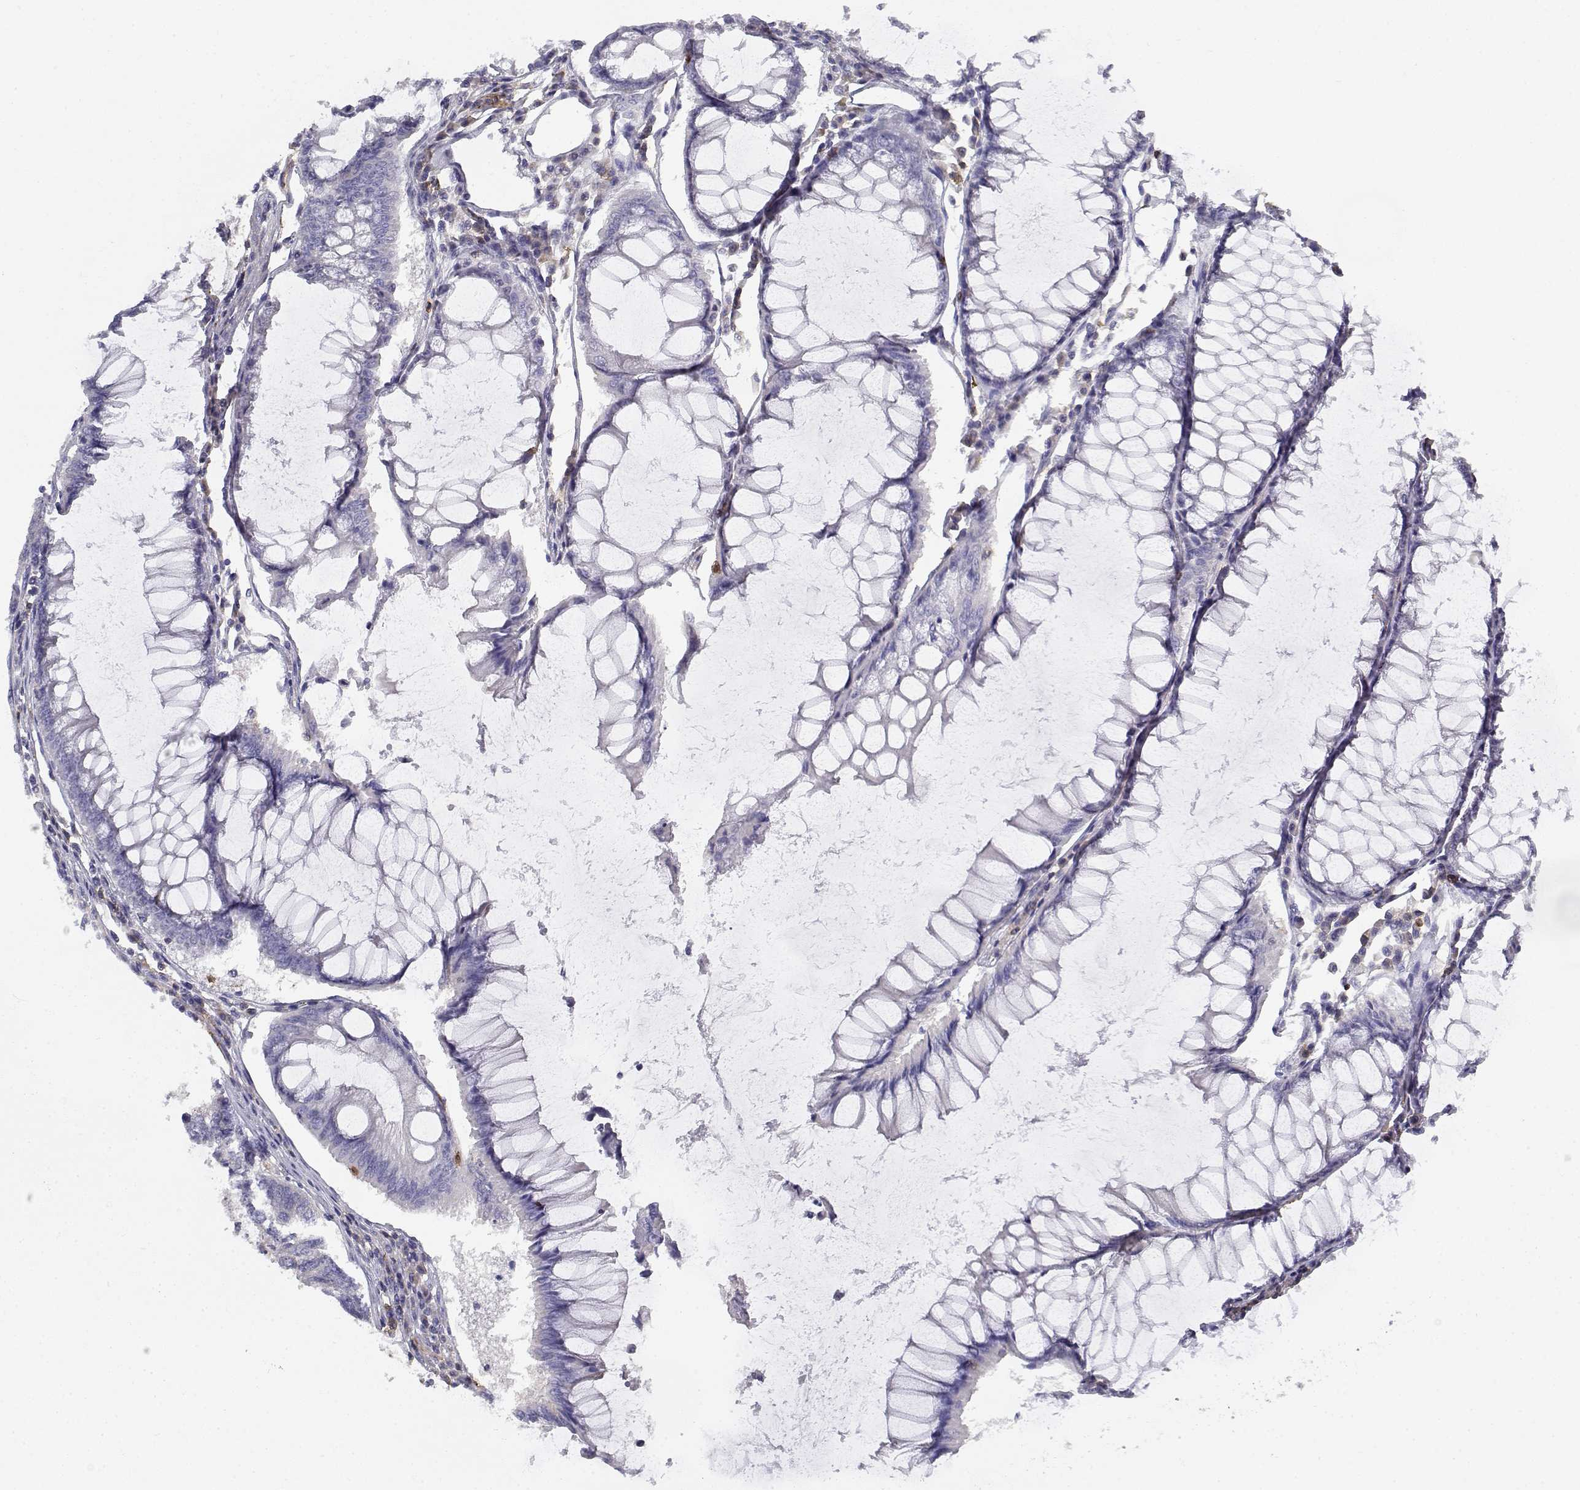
{"staining": {"intensity": "negative", "quantity": "none", "location": "none"}, "tissue": "colorectal cancer", "cell_type": "Tumor cells", "image_type": "cancer", "snomed": [{"axis": "morphology", "description": "Adenocarcinoma, NOS"}, {"axis": "topography", "description": "Colon"}], "caption": "The image displays no staining of tumor cells in adenocarcinoma (colorectal). (Stains: DAB immunohistochemistry with hematoxylin counter stain, Microscopy: brightfield microscopy at high magnification).", "gene": "ADA", "patient": {"sex": "female", "age": 65}}